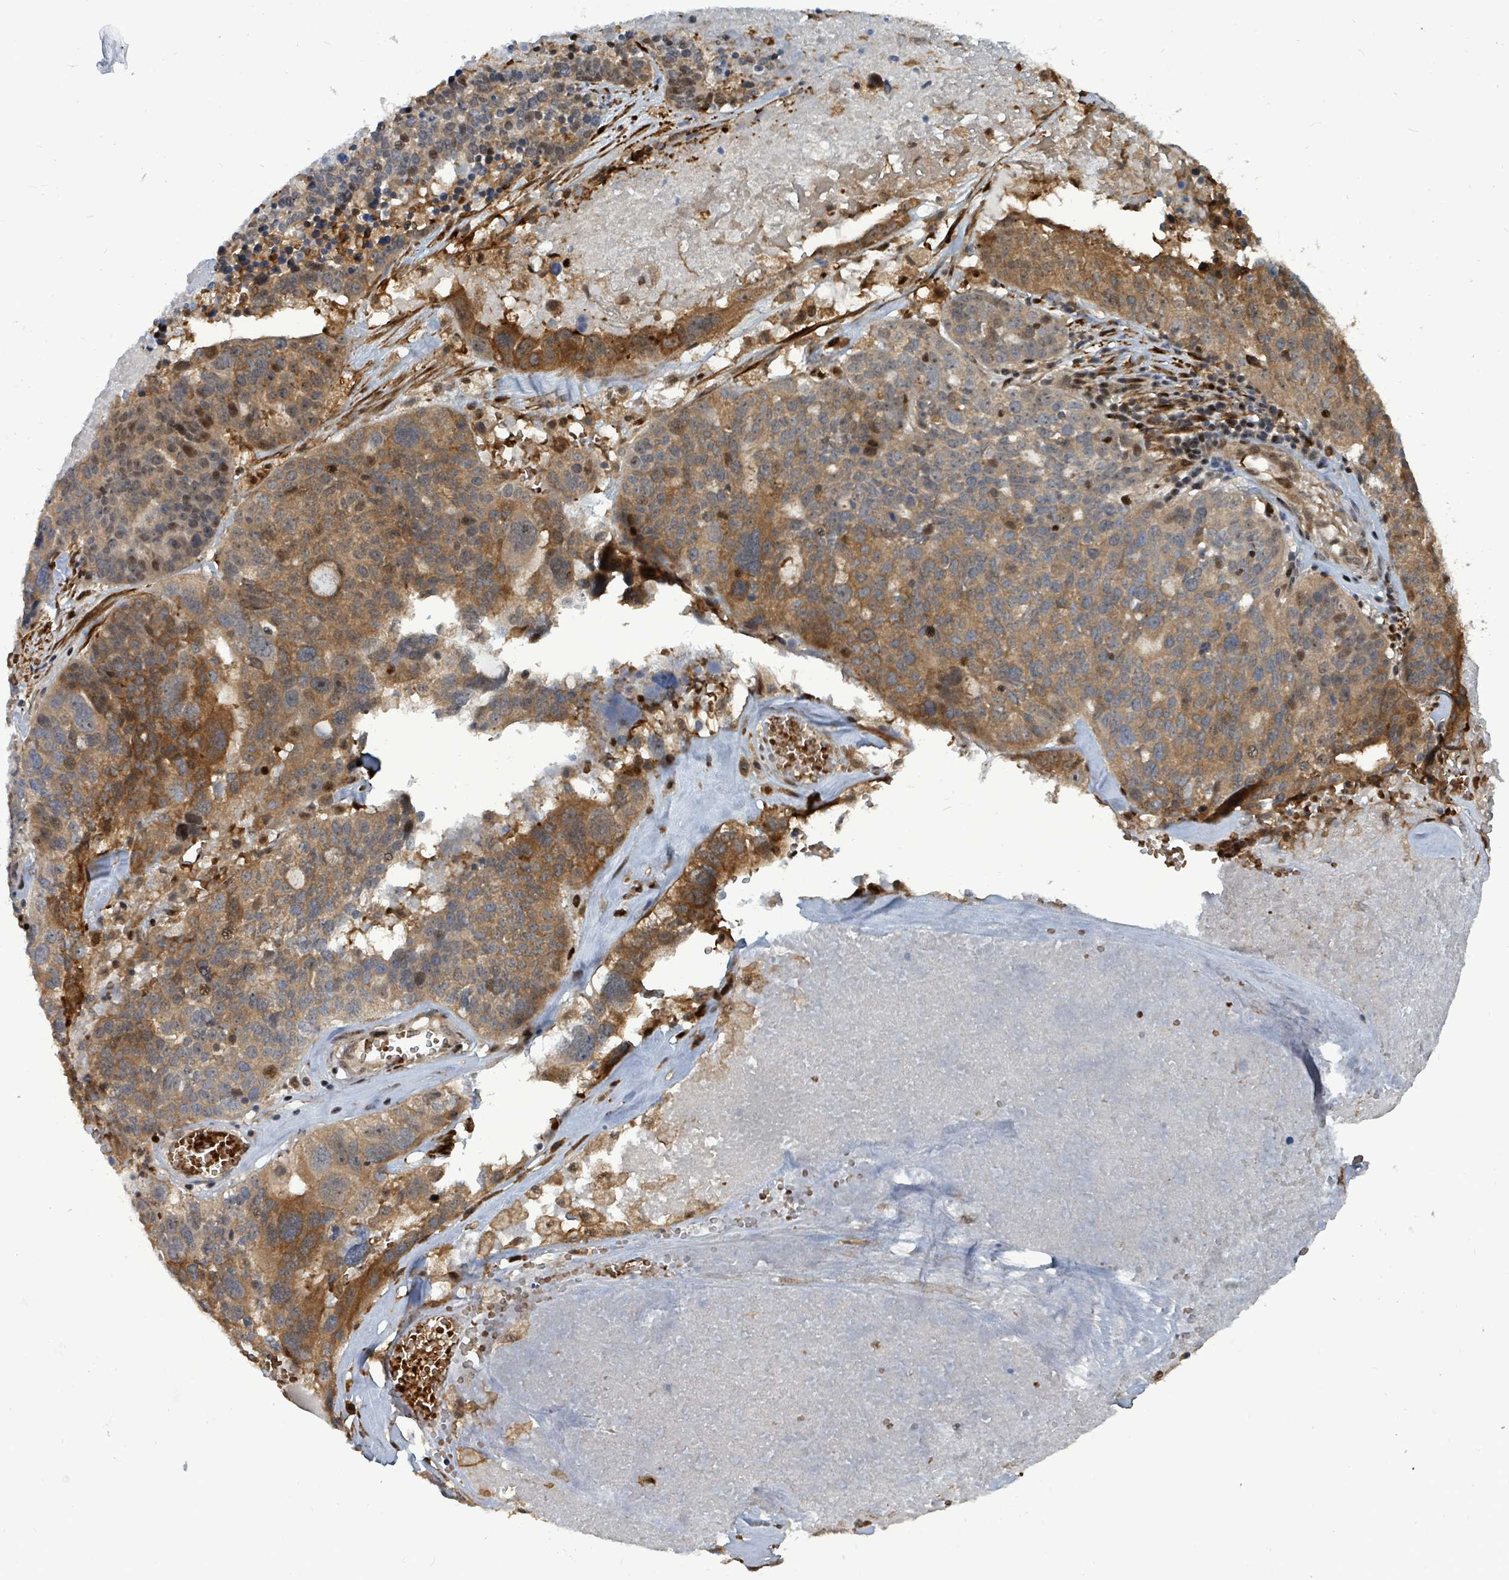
{"staining": {"intensity": "moderate", "quantity": "25%-75%", "location": "cytoplasmic/membranous"}, "tissue": "ovarian cancer", "cell_type": "Tumor cells", "image_type": "cancer", "snomed": [{"axis": "morphology", "description": "Cystadenocarcinoma, serous, NOS"}, {"axis": "topography", "description": "Ovary"}], "caption": "Serous cystadenocarcinoma (ovarian) was stained to show a protein in brown. There is medium levels of moderate cytoplasmic/membranous expression in about 25%-75% of tumor cells.", "gene": "TRDMT1", "patient": {"sex": "female", "age": 59}}